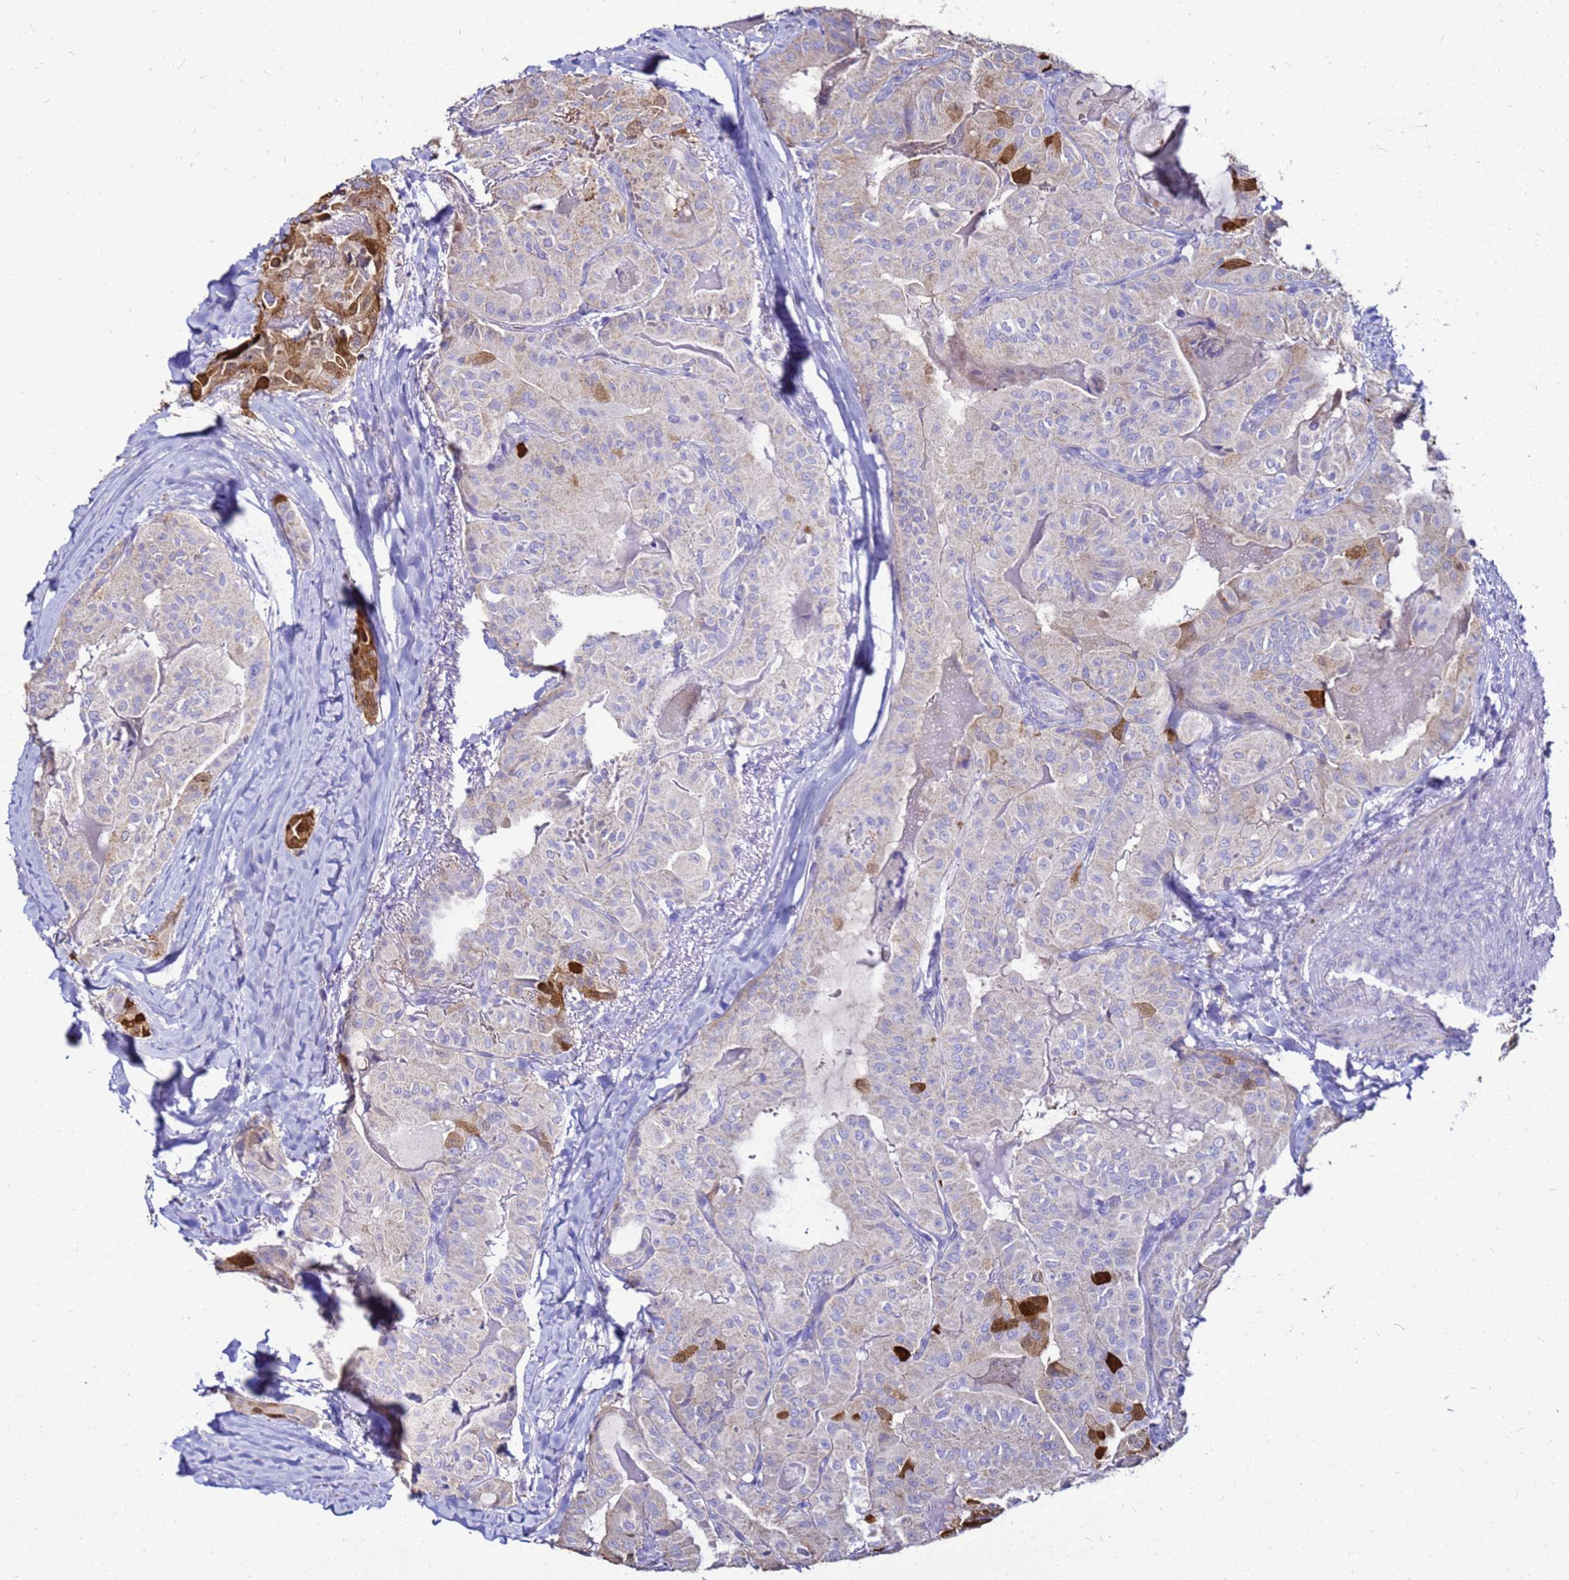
{"staining": {"intensity": "moderate", "quantity": "<25%", "location": "cytoplasmic/membranous"}, "tissue": "thyroid cancer", "cell_type": "Tumor cells", "image_type": "cancer", "snomed": [{"axis": "morphology", "description": "Papillary adenocarcinoma, NOS"}, {"axis": "topography", "description": "Thyroid gland"}], "caption": "Approximately <25% of tumor cells in human thyroid cancer demonstrate moderate cytoplasmic/membranous protein expression as visualized by brown immunohistochemical staining.", "gene": "S100A2", "patient": {"sex": "female", "age": 68}}